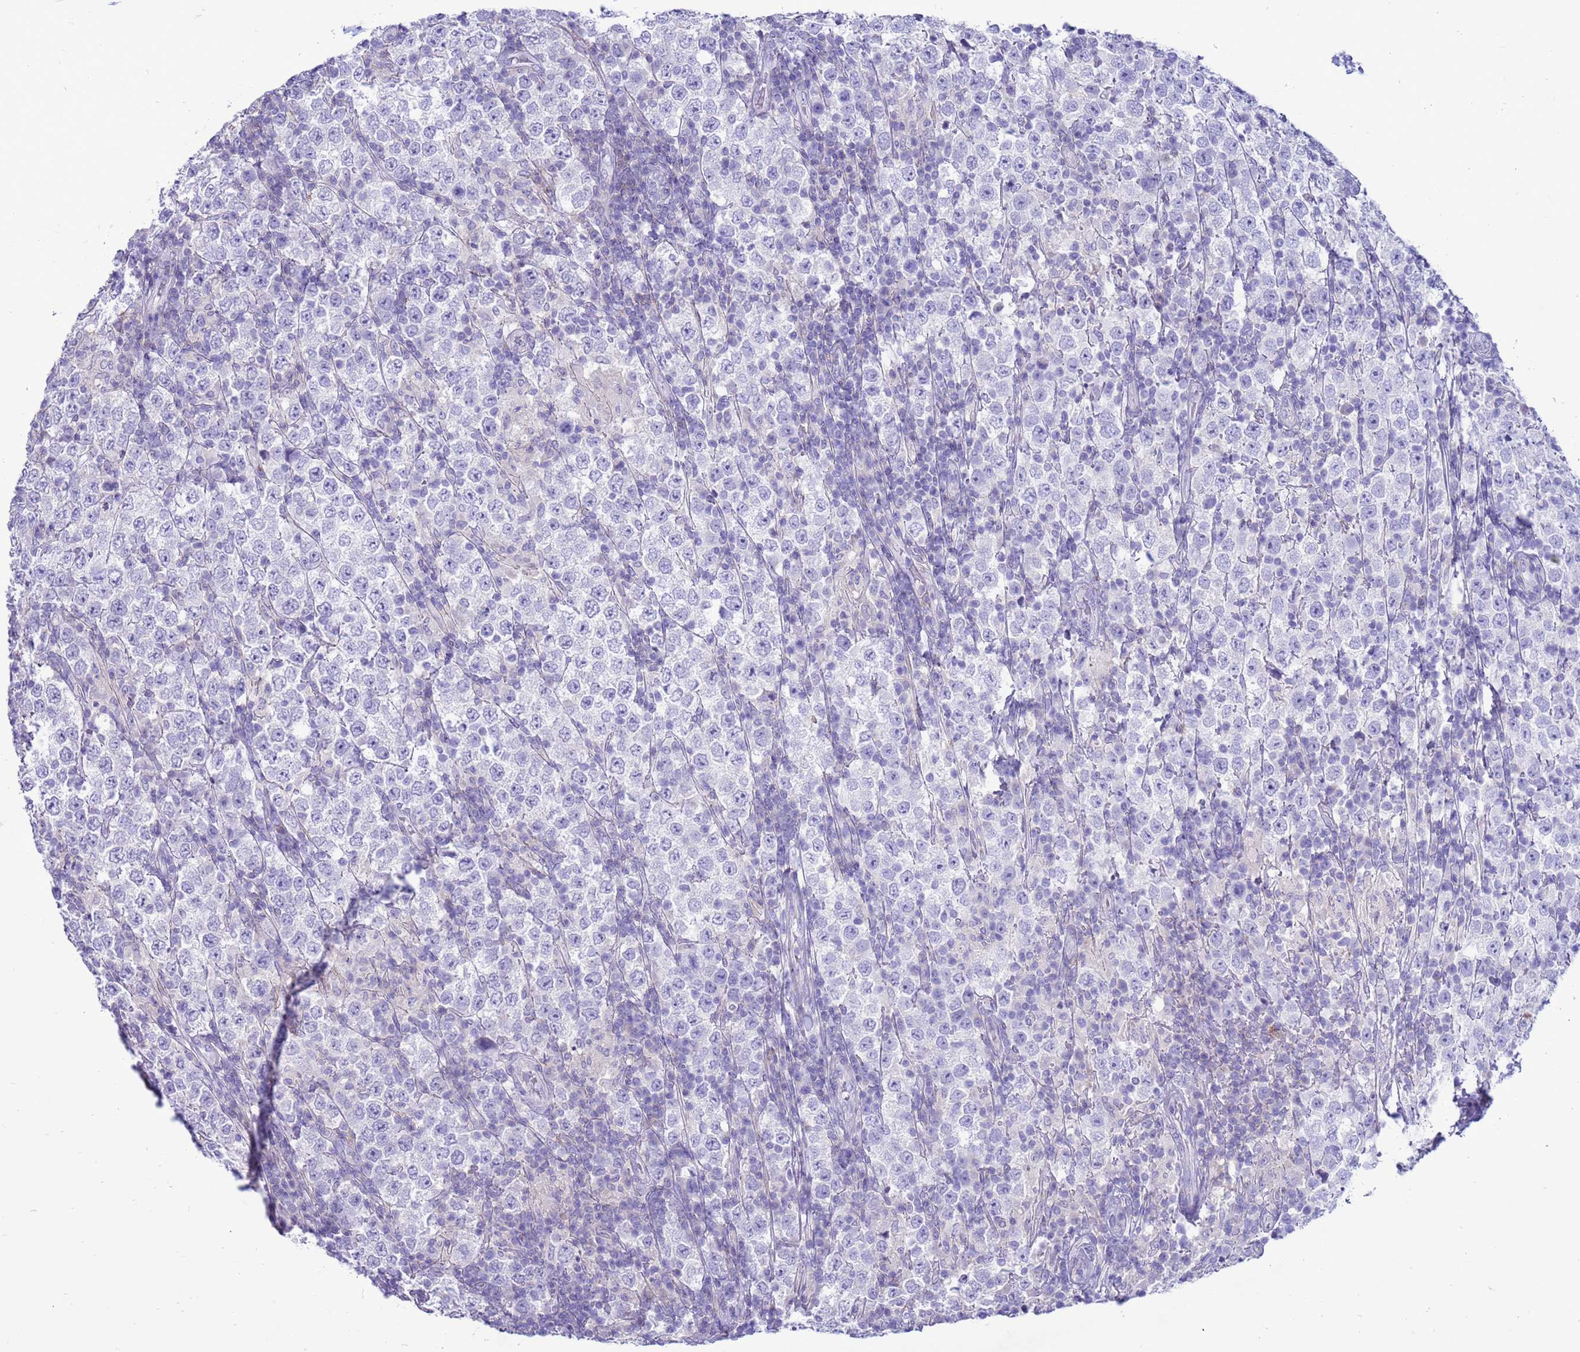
{"staining": {"intensity": "negative", "quantity": "none", "location": "none"}, "tissue": "testis cancer", "cell_type": "Tumor cells", "image_type": "cancer", "snomed": [{"axis": "morphology", "description": "Normal tissue, NOS"}, {"axis": "morphology", "description": "Urothelial carcinoma, High grade"}, {"axis": "morphology", "description": "Seminoma, NOS"}, {"axis": "morphology", "description": "Carcinoma, Embryonal, NOS"}, {"axis": "topography", "description": "Urinary bladder"}, {"axis": "topography", "description": "Testis"}], "caption": "Protein analysis of testis cancer exhibits no significant expression in tumor cells.", "gene": "PDE10A", "patient": {"sex": "male", "age": 41}}